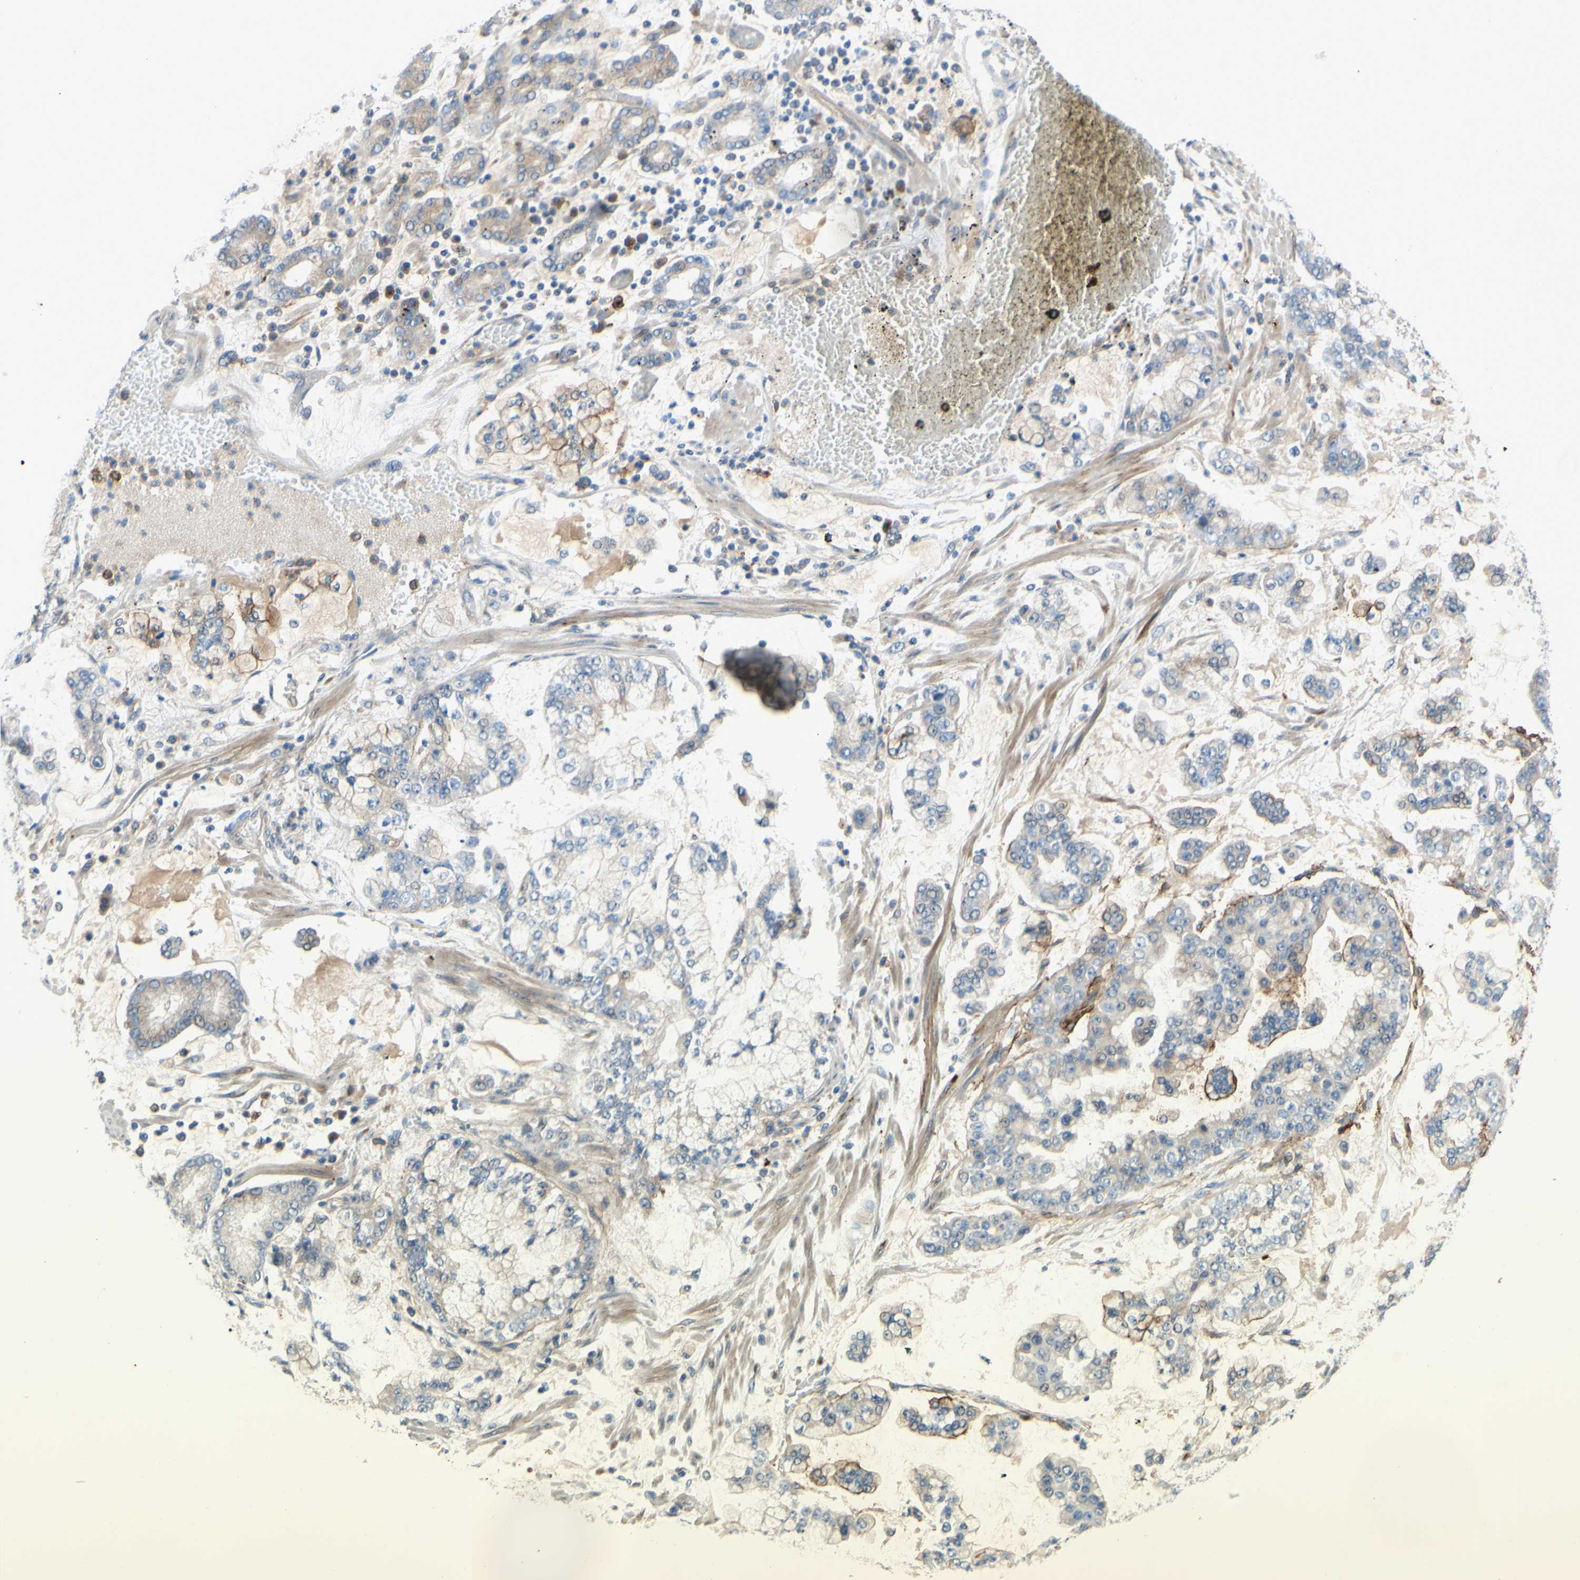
{"staining": {"intensity": "weak", "quantity": ">75%", "location": "cytoplasmic/membranous"}, "tissue": "stomach cancer", "cell_type": "Tumor cells", "image_type": "cancer", "snomed": [{"axis": "morphology", "description": "Normal tissue, NOS"}, {"axis": "morphology", "description": "Adenocarcinoma, NOS"}, {"axis": "topography", "description": "Stomach, upper"}, {"axis": "topography", "description": "Stomach"}], "caption": "Tumor cells show low levels of weak cytoplasmic/membranous positivity in about >75% of cells in stomach cancer.", "gene": "ARHGAP1", "patient": {"sex": "male", "age": 76}}